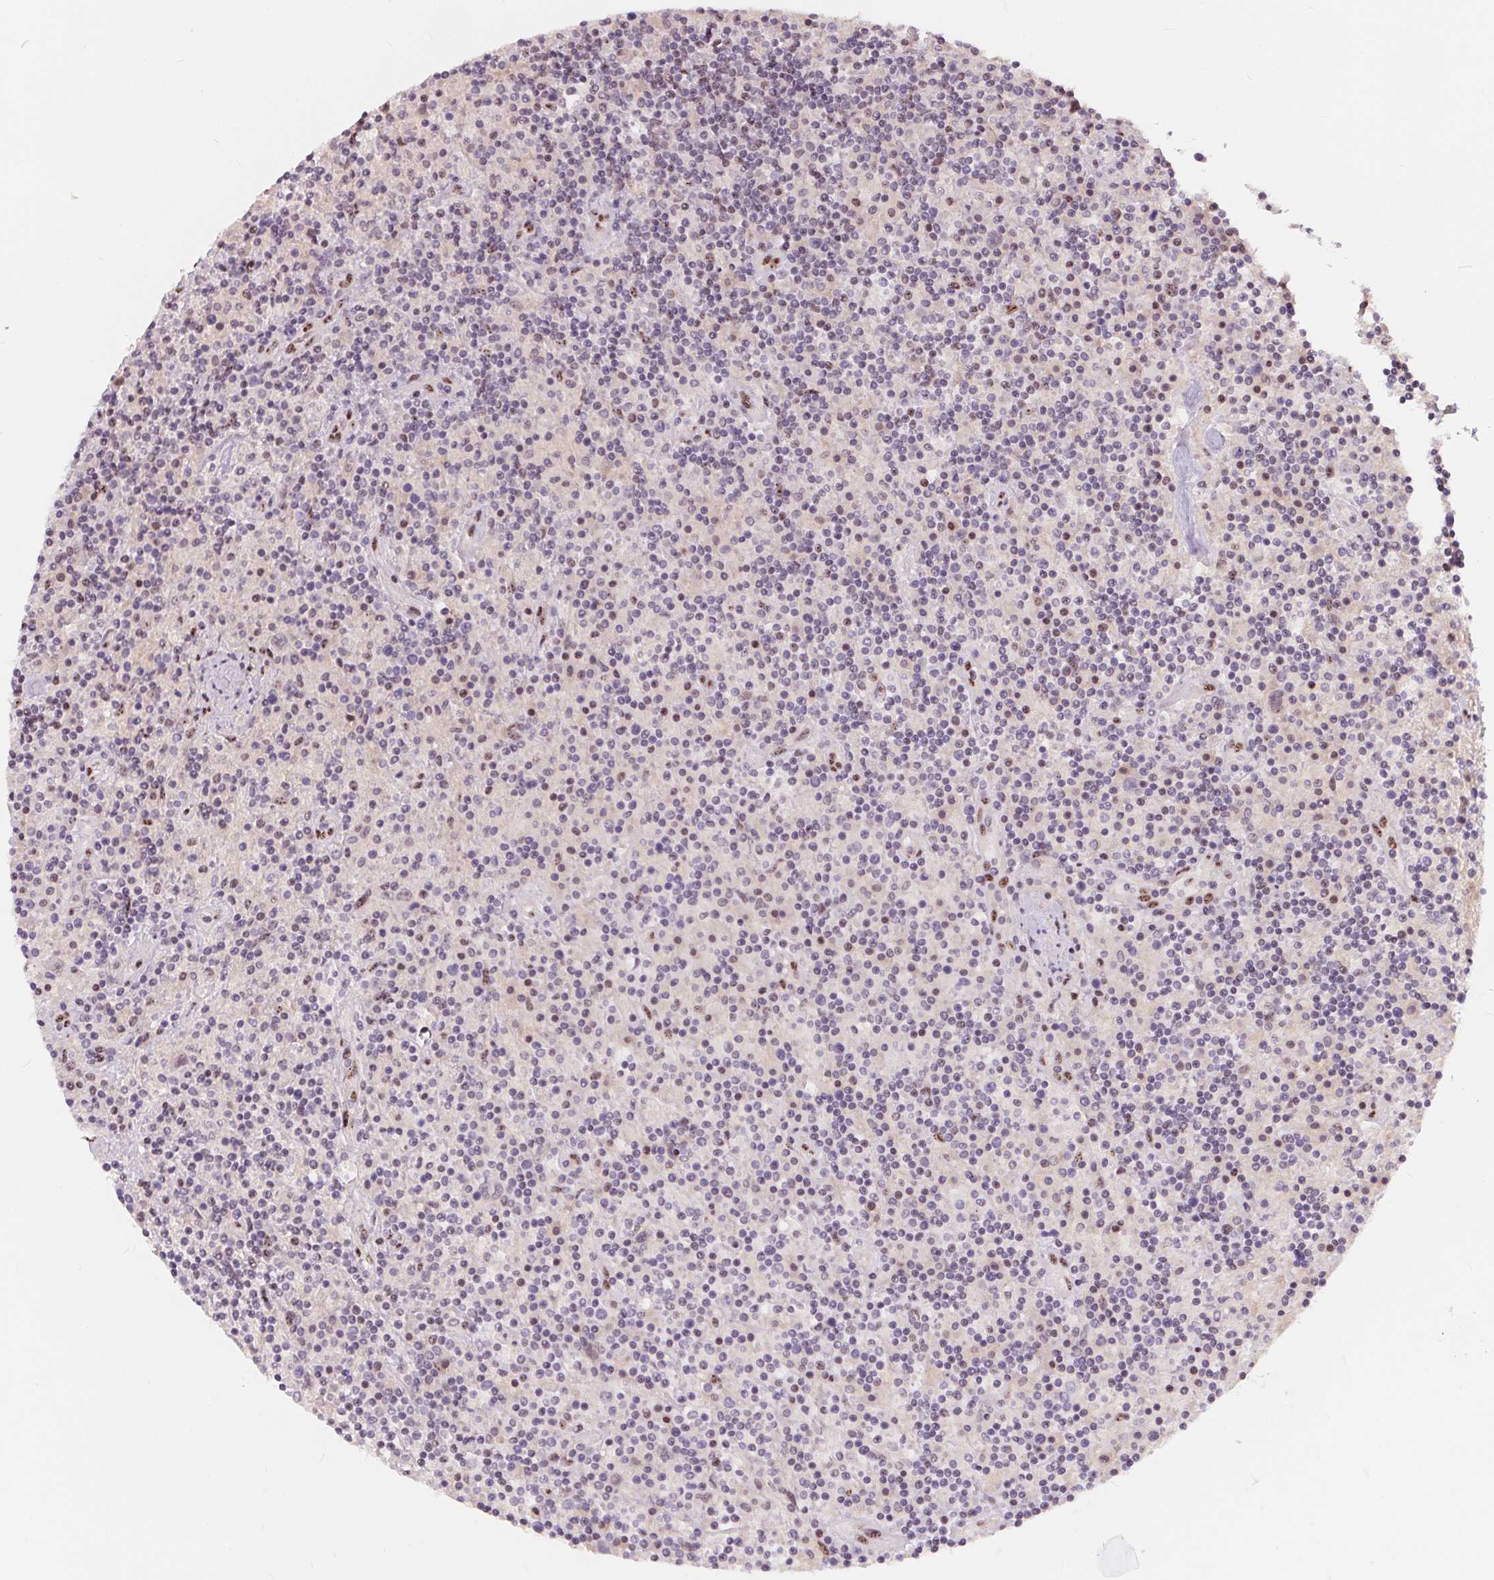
{"staining": {"intensity": "negative", "quantity": "none", "location": "none"}, "tissue": "lymphoma", "cell_type": "Tumor cells", "image_type": "cancer", "snomed": [{"axis": "morphology", "description": "Hodgkin's disease, NOS"}, {"axis": "topography", "description": "Lymph node"}], "caption": "Immunohistochemistry photomicrograph of human Hodgkin's disease stained for a protein (brown), which reveals no positivity in tumor cells.", "gene": "DRC3", "patient": {"sex": "male", "age": 70}}